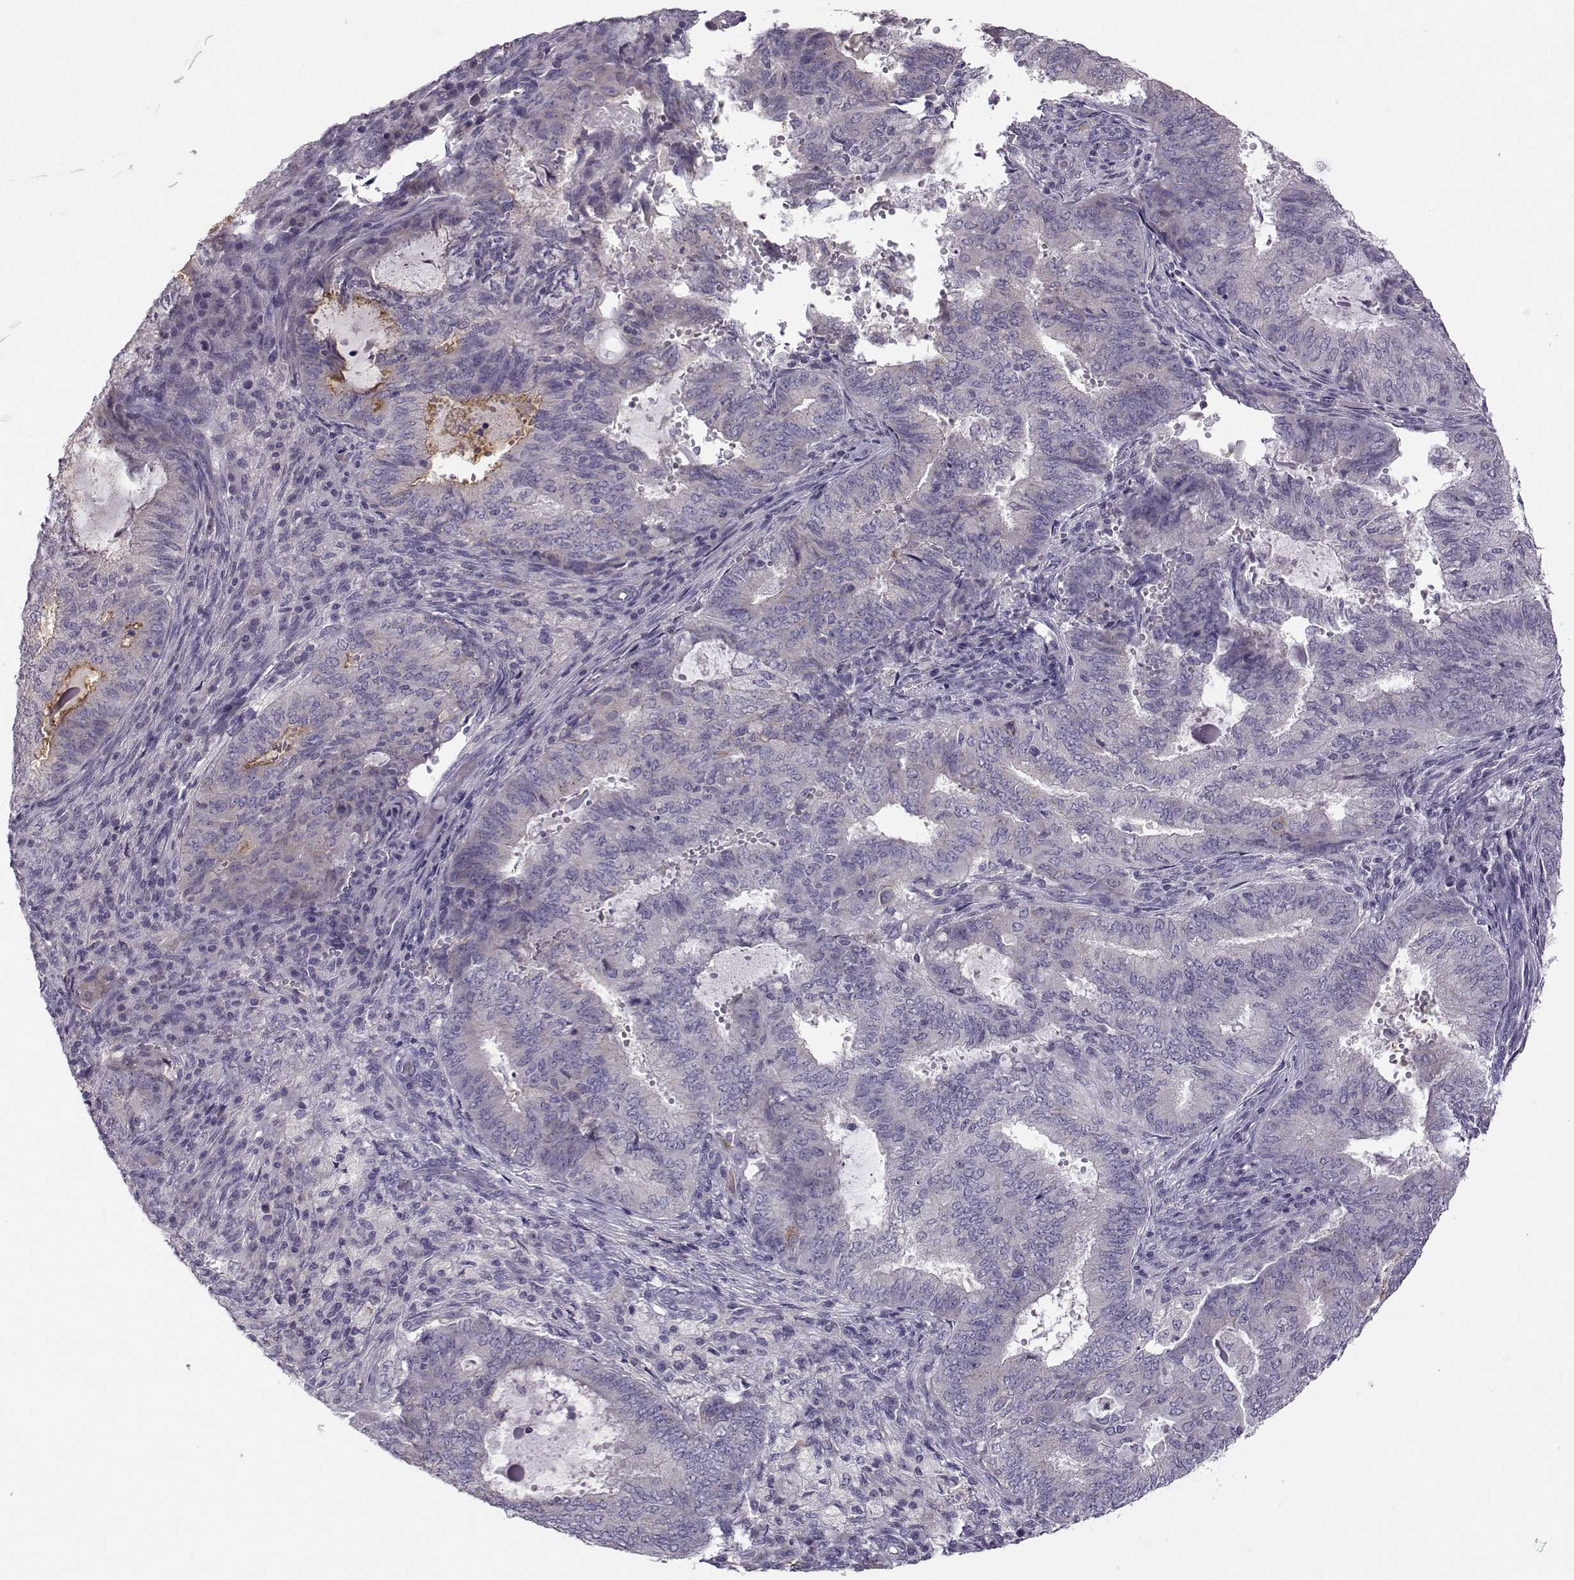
{"staining": {"intensity": "moderate", "quantity": "<25%", "location": "cytoplasmic/membranous"}, "tissue": "endometrial cancer", "cell_type": "Tumor cells", "image_type": "cancer", "snomed": [{"axis": "morphology", "description": "Adenocarcinoma, NOS"}, {"axis": "topography", "description": "Endometrium"}], "caption": "Protein staining exhibits moderate cytoplasmic/membranous staining in approximately <25% of tumor cells in endometrial cancer.", "gene": "FCAMR", "patient": {"sex": "female", "age": 62}}